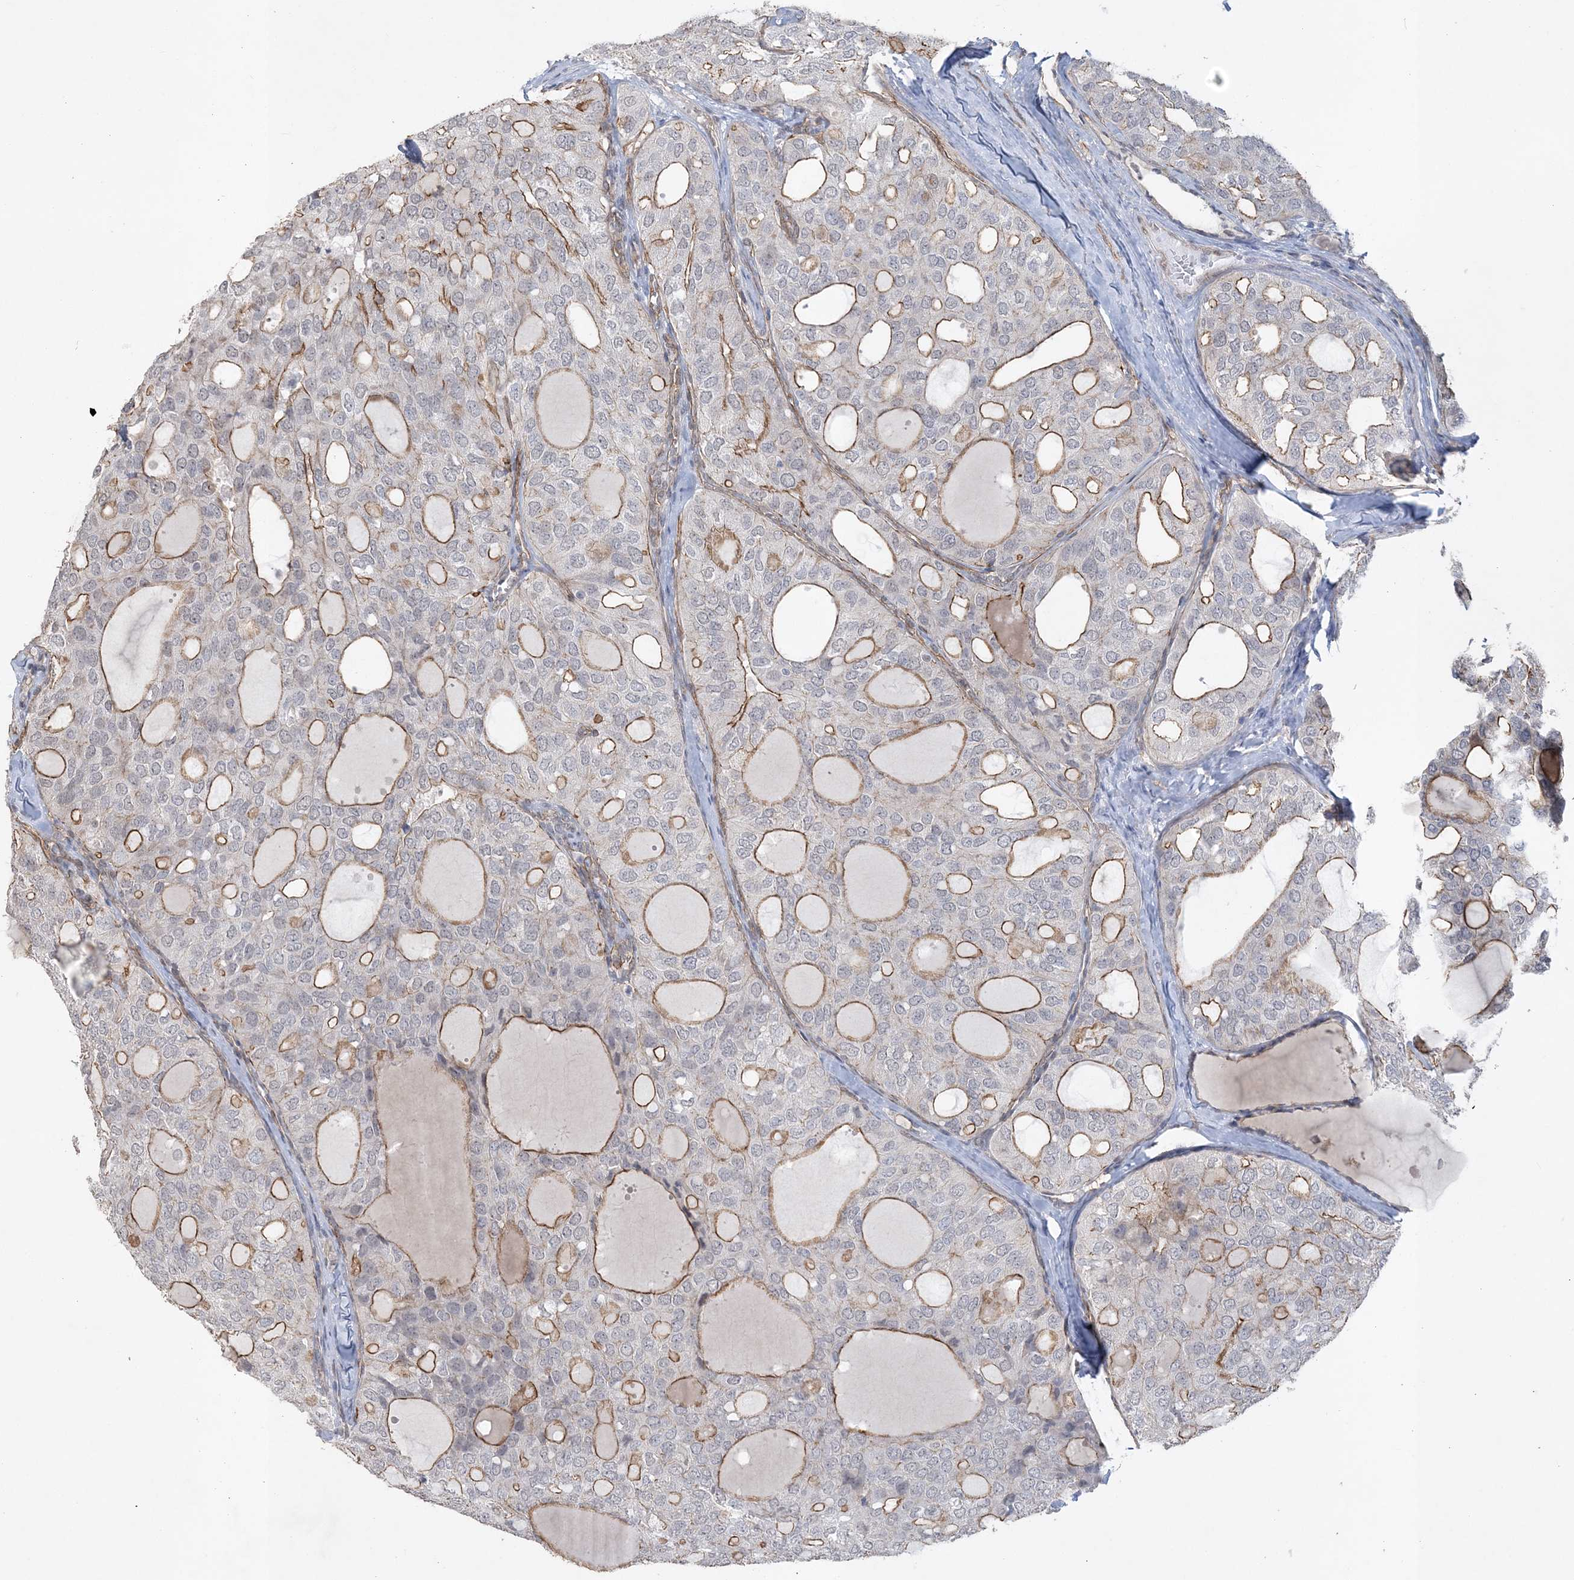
{"staining": {"intensity": "moderate", "quantity": "25%-75%", "location": "cytoplasmic/membranous"}, "tissue": "thyroid cancer", "cell_type": "Tumor cells", "image_type": "cancer", "snomed": [{"axis": "morphology", "description": "Follicular adenoma carcinoma, NOS"}, {"axis": "topography", "description": "Thyroid gland"}], "caption": "A medium amount of moderate cytoplasmic/membranous expression is appreciated in about 25%-75% of tumor cells in thyroid cancer tissue. Ihc stains the protein in brown and the nuclei are stained blue.", "gene": "RAI14", "patient": {"sex": "male", "age": 75}}